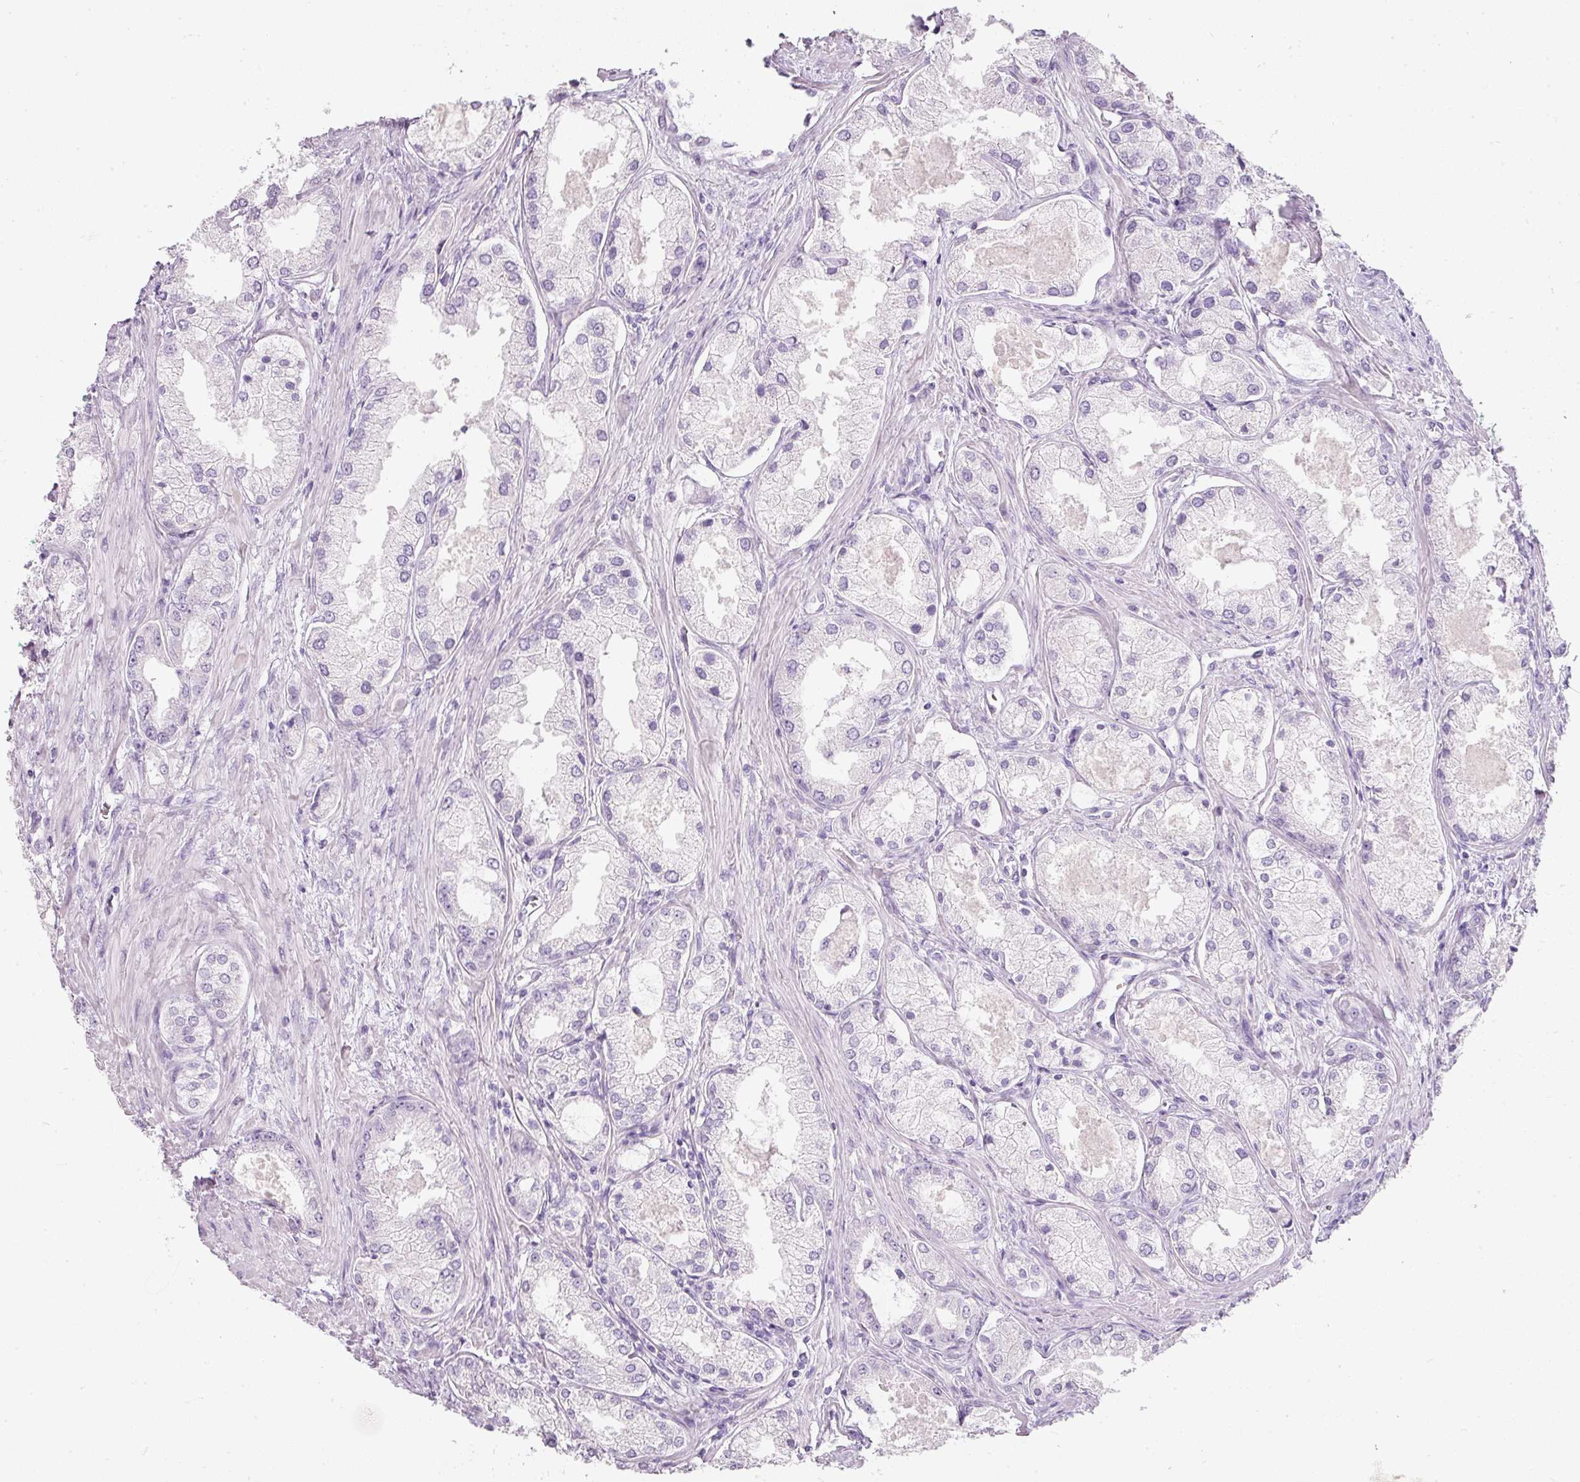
{"staining": {"intensity": "negative", "quantity": "none", "location": "none"}, "tissue": "prostate cancer", "cell_type": "Tumor cells", "image_type": "cancer", "snomed": [{"axis": "morphology", "description": "Adenocarcinoma, Low grade"}, {"axis": "topography", "description": "Prostate"}], "caption": "Photomicrograph shows no significant protein expression in tumor cells of prostate cancer (low-grade adenocarcinoma).", "gene": "DNM1", "patient": {"sex": "male", "age": 68}}